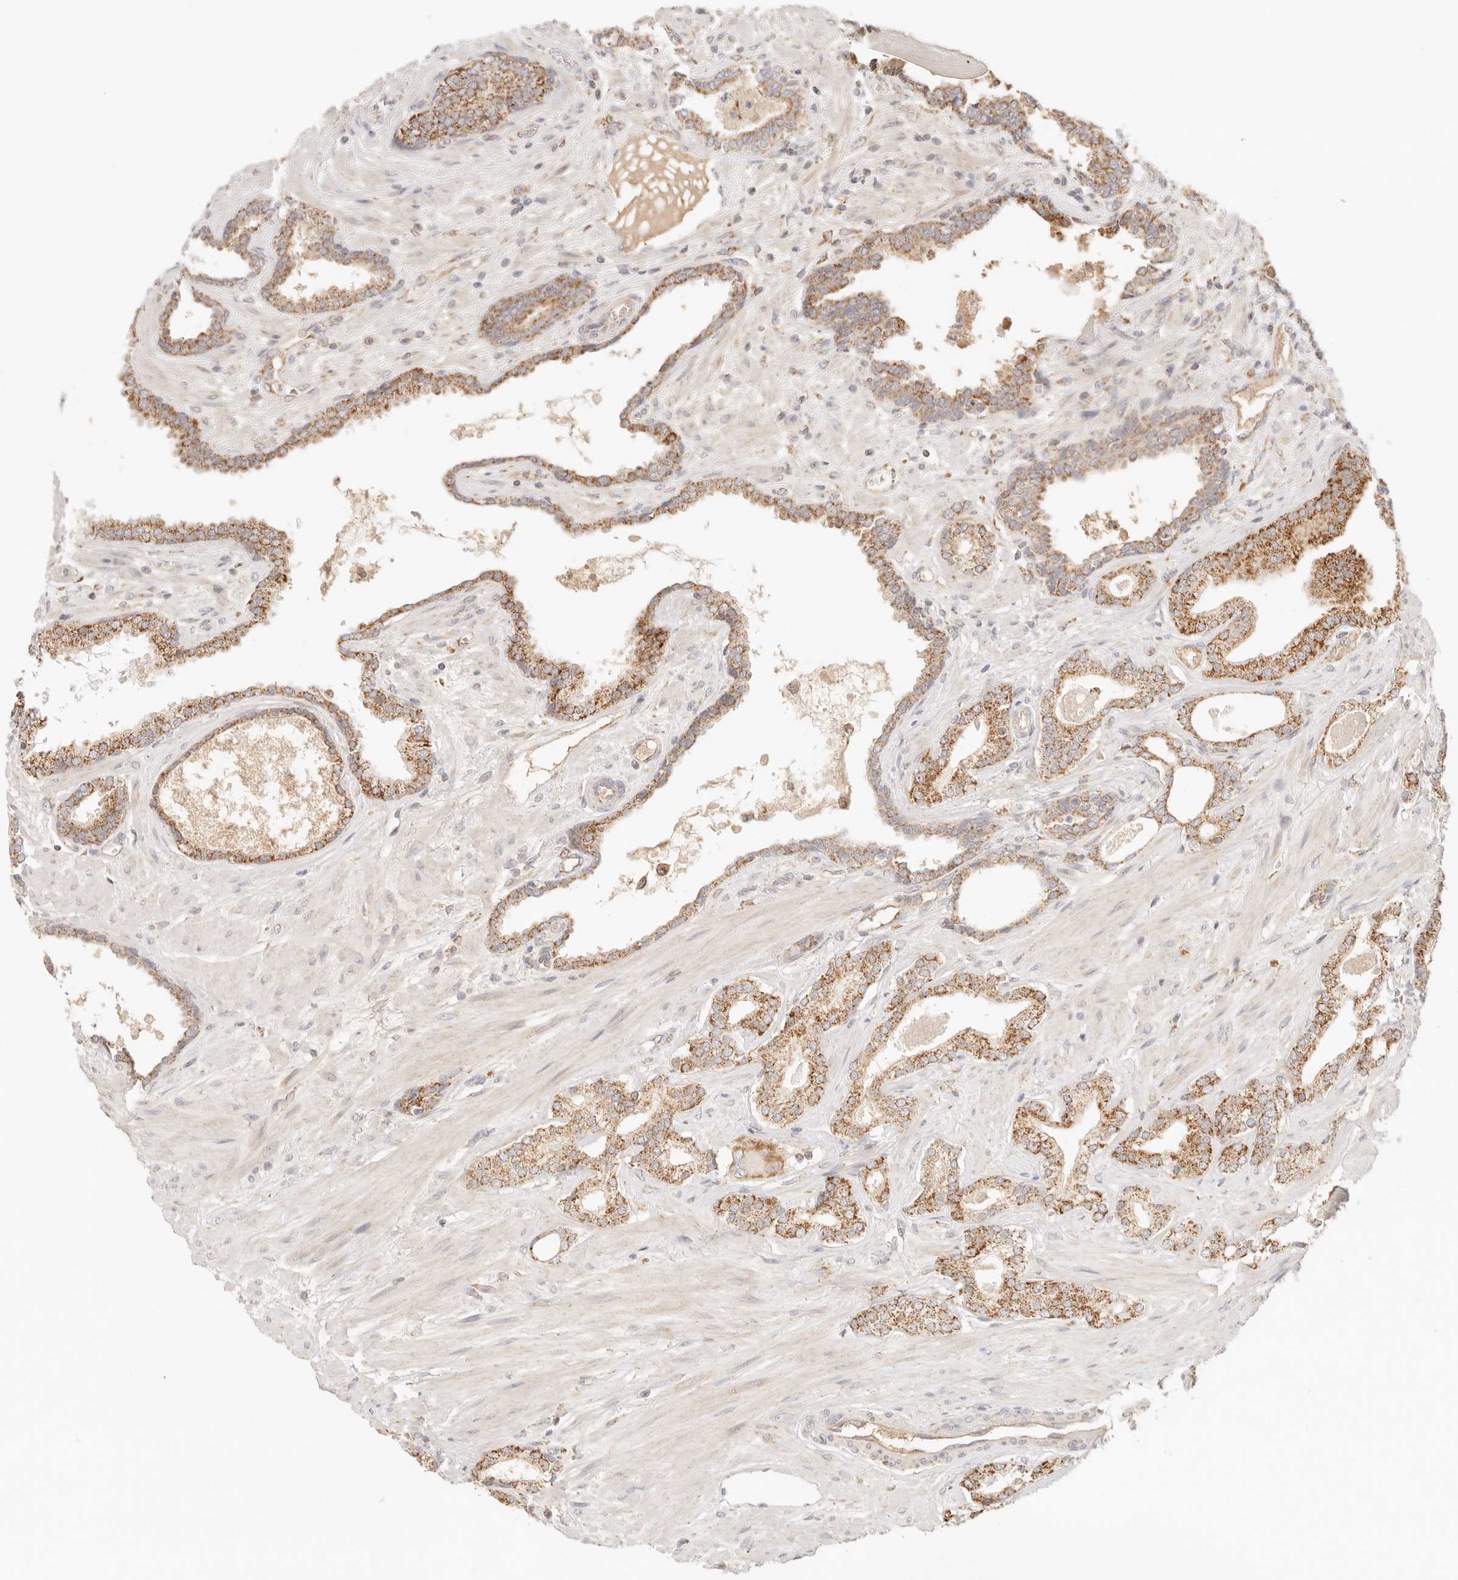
{"staining": {"intensity": "moderate", "quantity": ">75%", "location": "cytoplasmic/membranous"}, "tissue": "prostate cancer", "cell_type": "Tumor cells", "image_type": "cancer", "snomed": [{"axis": "morphology", "description": "Adenocarcinoma, Low grade"}, {"axis": "topography", "description": "Prostate"}], "caption": "Prostate adenocarcinoma (low-grade) stained for a protein (brown) shows moderate cytoplasmic/membranous positive expression in about >75% of tumor cells.", "gene": "COA6", "patient": {"sex": "male", "age": 70}}